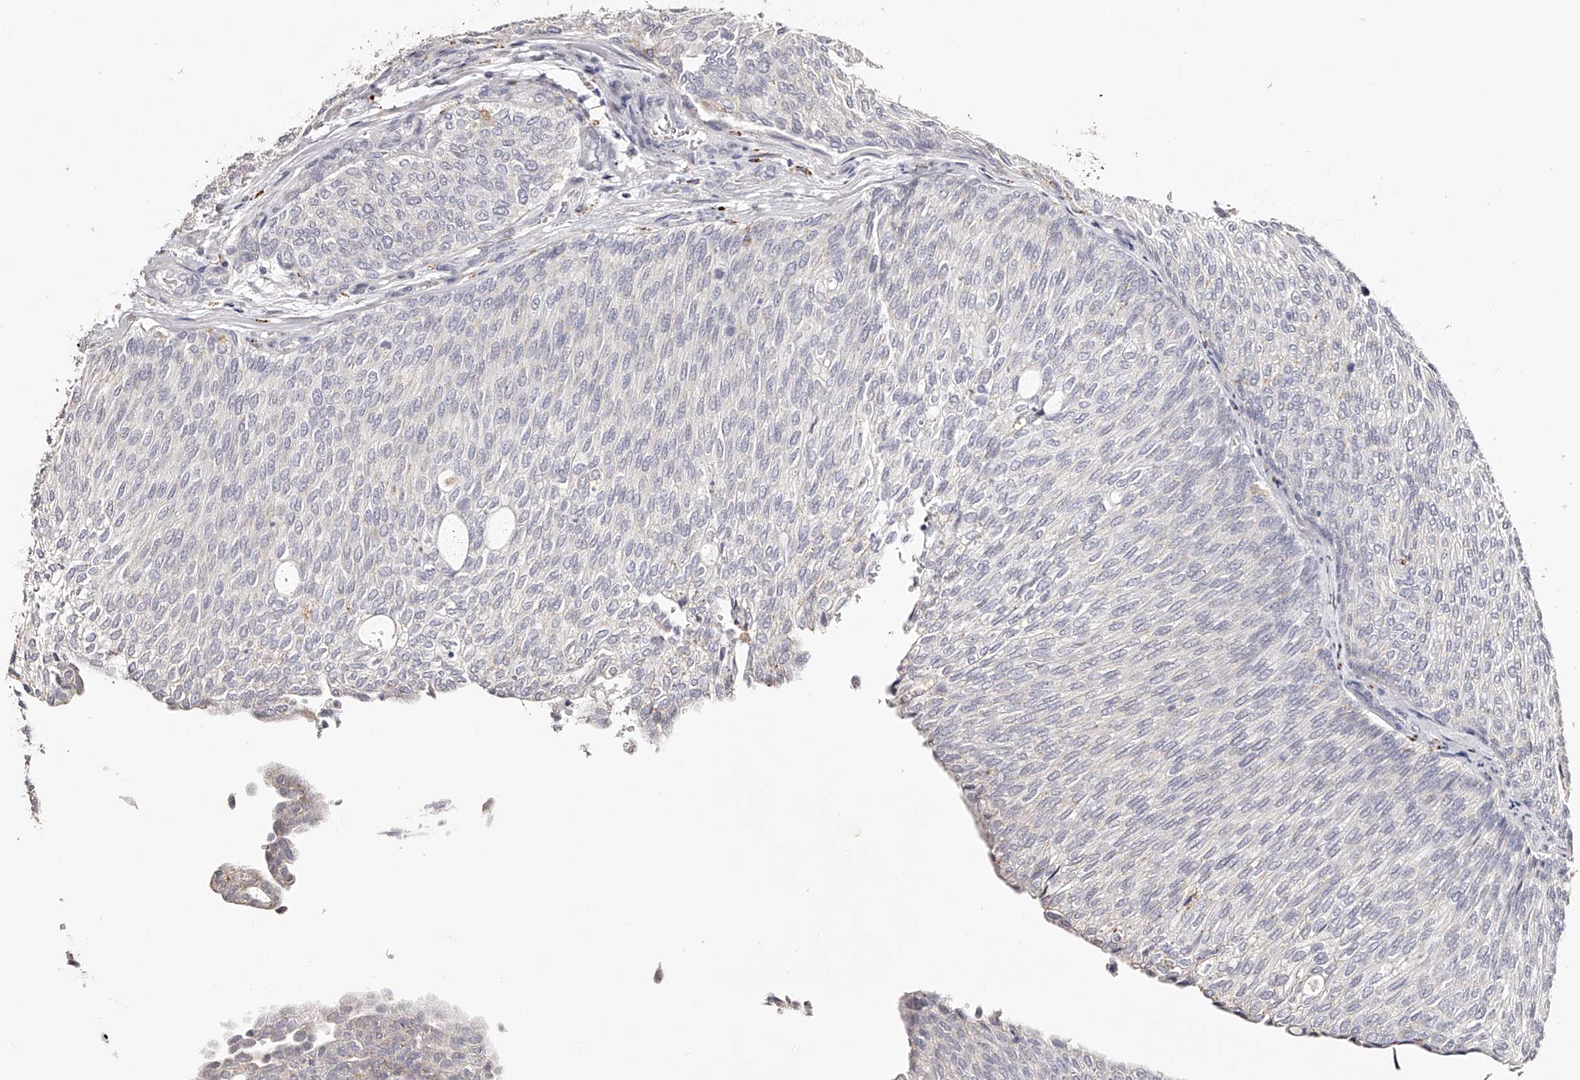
{"staining": {"intensity": "negative", "quantity": "none", "location": "none"}, "tissue": "urothelial cancer", "cell_type": "Tumor cells", "image_type": "cancer", "snomed": [{"axis": "morphology", "description": "Urothelial carcinoma, Low grade"}, {"axis": "topography", "description": "Urinary bladder"}], "caption": "A histopathology image of human urothelial cancer is negative for staining in tumor cells. The staining is performed using DAB brown chromogen with nuclei counter-stained in using hematoxylin.", "gene": "SLC35D3", "patient": {"sex": "female", "age": 79}}